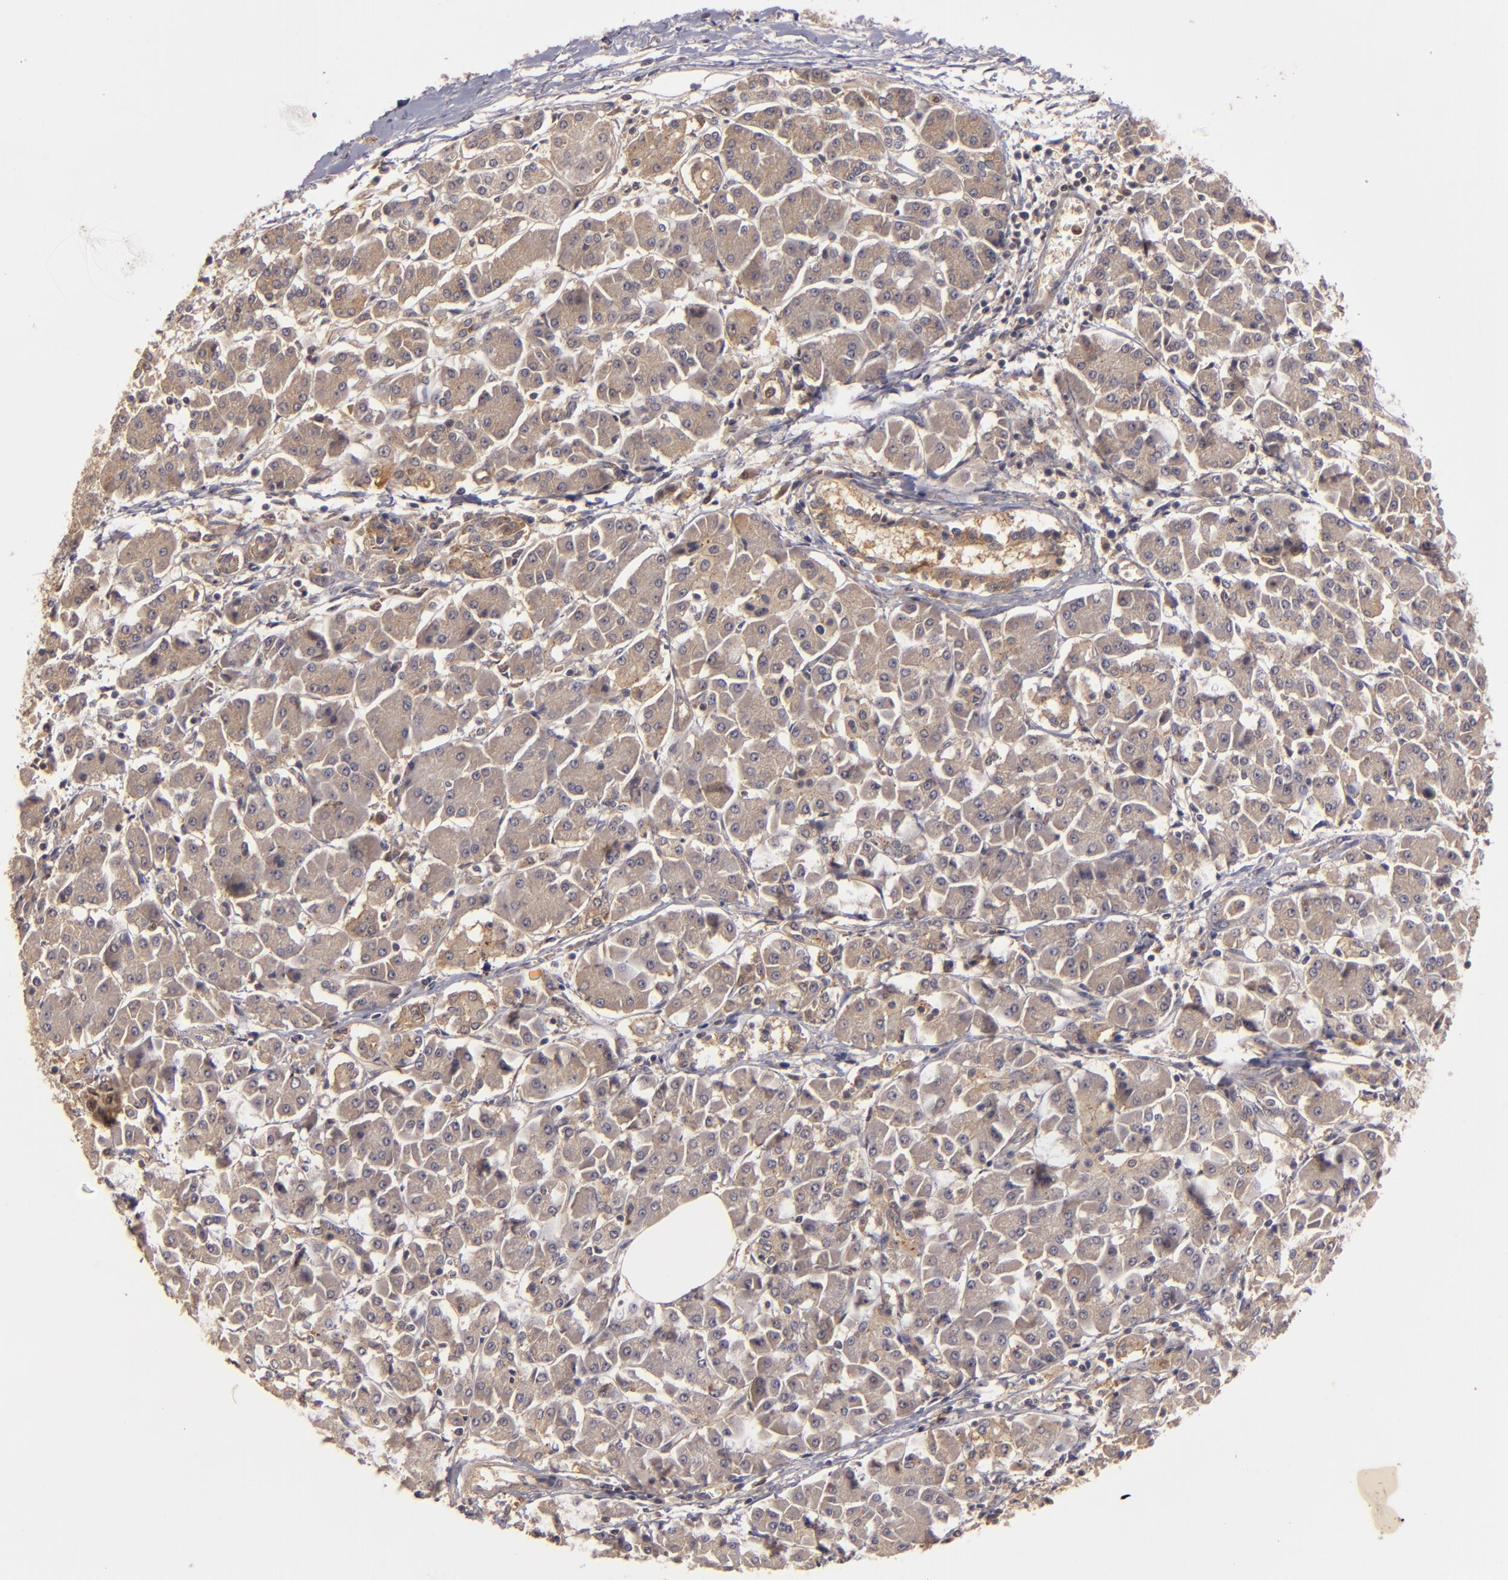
{"staining": {"intensity": "strong", "quantity": ">75%", "location": "cytoplasmic/membranous"}, "tissue": "pancreatic cancer", "cell_type": "Tumor cells", "image_type": "cancer", "snomed": [{"axis": "morphology", "description": "Adenocarcinoma, NOS"}, {"axis": "topography", "description": "Pancreas"}], "caption": "A micrograph of human adenocarcinoma (pancreatic) stained for a protein shows strong cytoplasmic/membranous brown staining in tumor cells.", "gene": "PRKCD", "patient": {"sex": "female", "age": 57}}